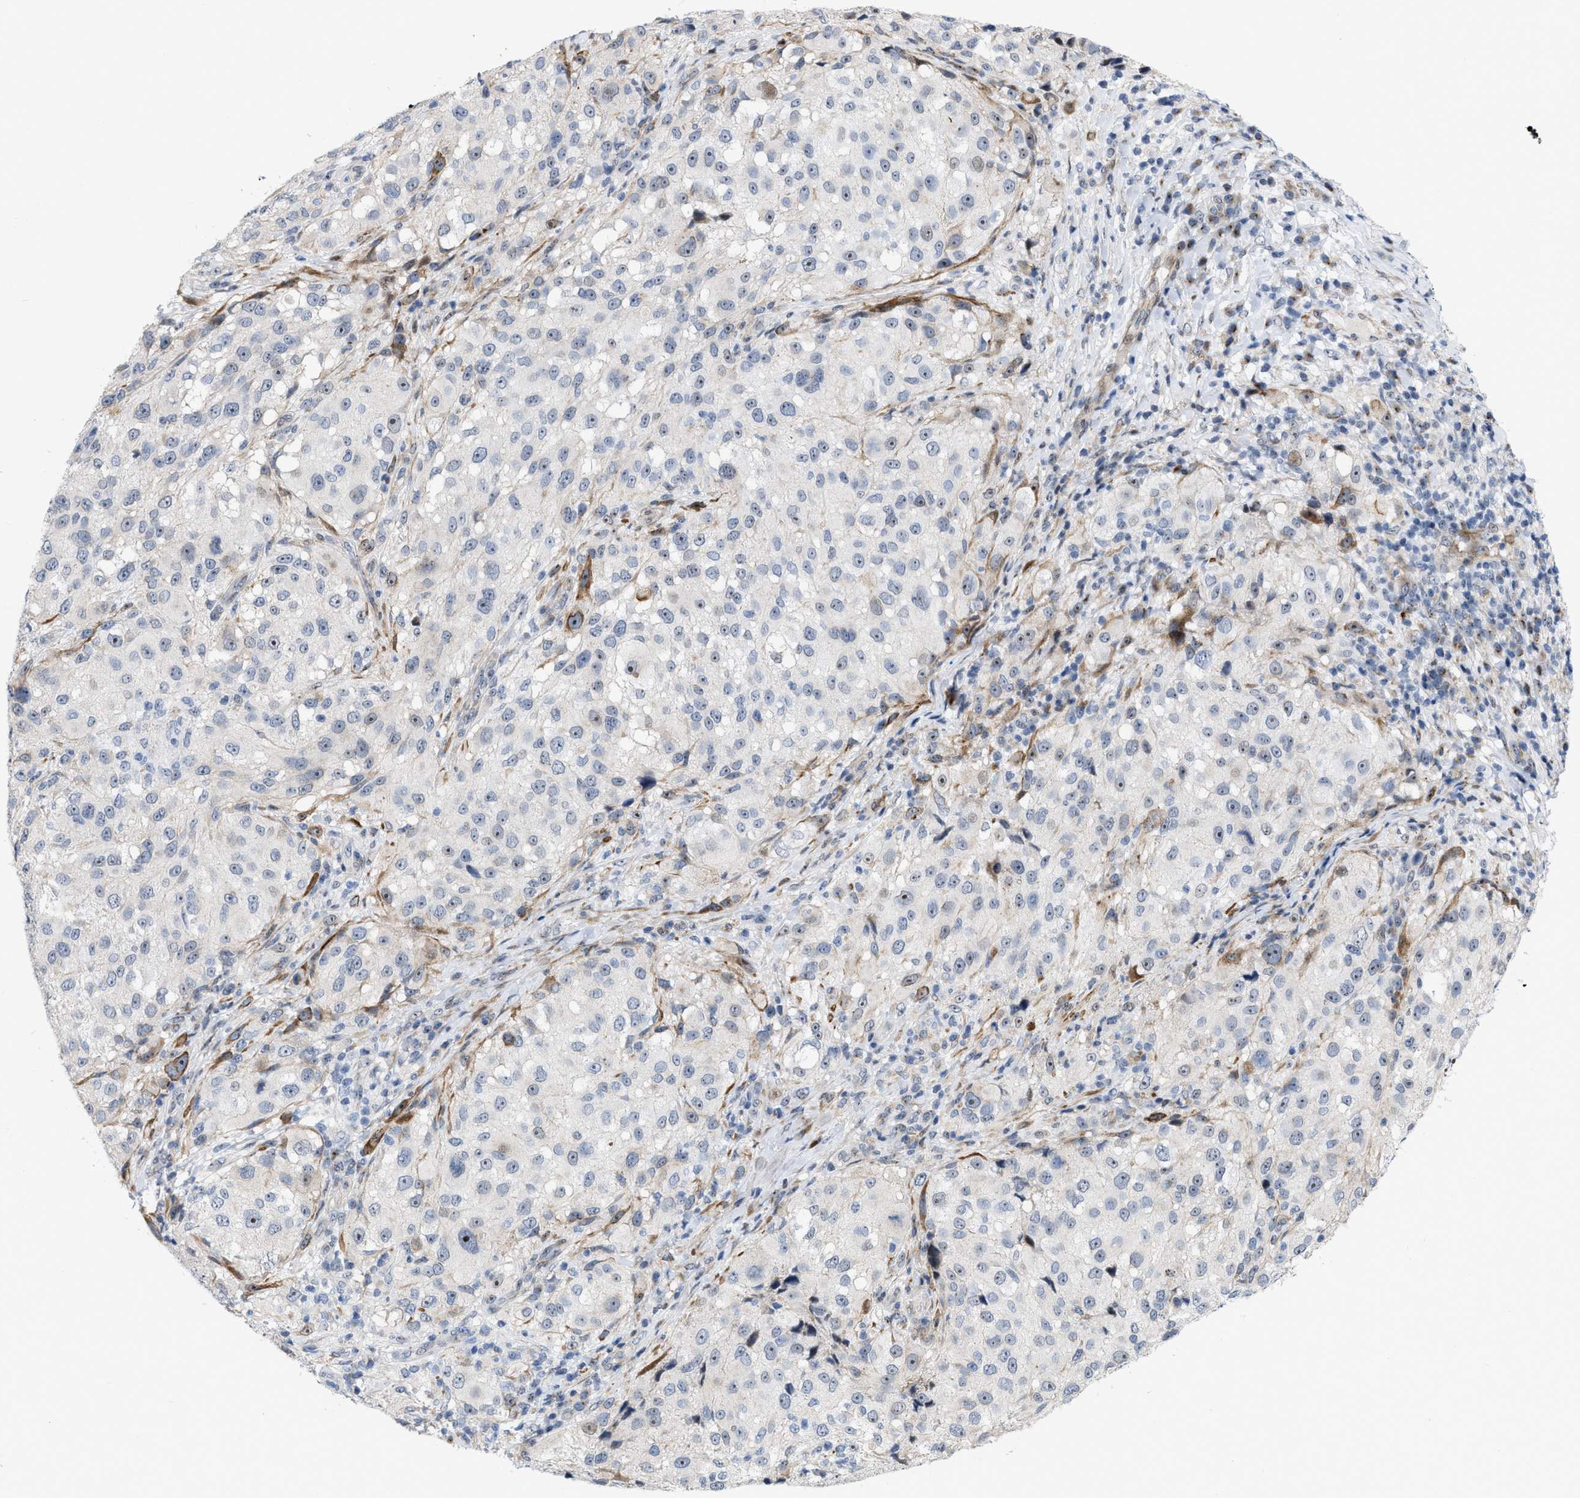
{"staining": {"intensity": "moderate", "quantity": "25%-75%", "location": "nuclear"}, "tissue": "melanoma", "cell_type": "Tumor cells", "image_type": "cancer", "snomed": [{"axis": "morphology", "description": "Necrosis, NOS"}, {"axis": "morphology", "description": "Malignant melanoma, NOS"}, {"axis": "topography", "description": "Skin"}], "caption": "The immunohistochemical stain labels moderate nuclear staining in tumor cells of melanoma tissue.", "gene": "POLR1F", "patient": {"sex": "female", "age": 87}}